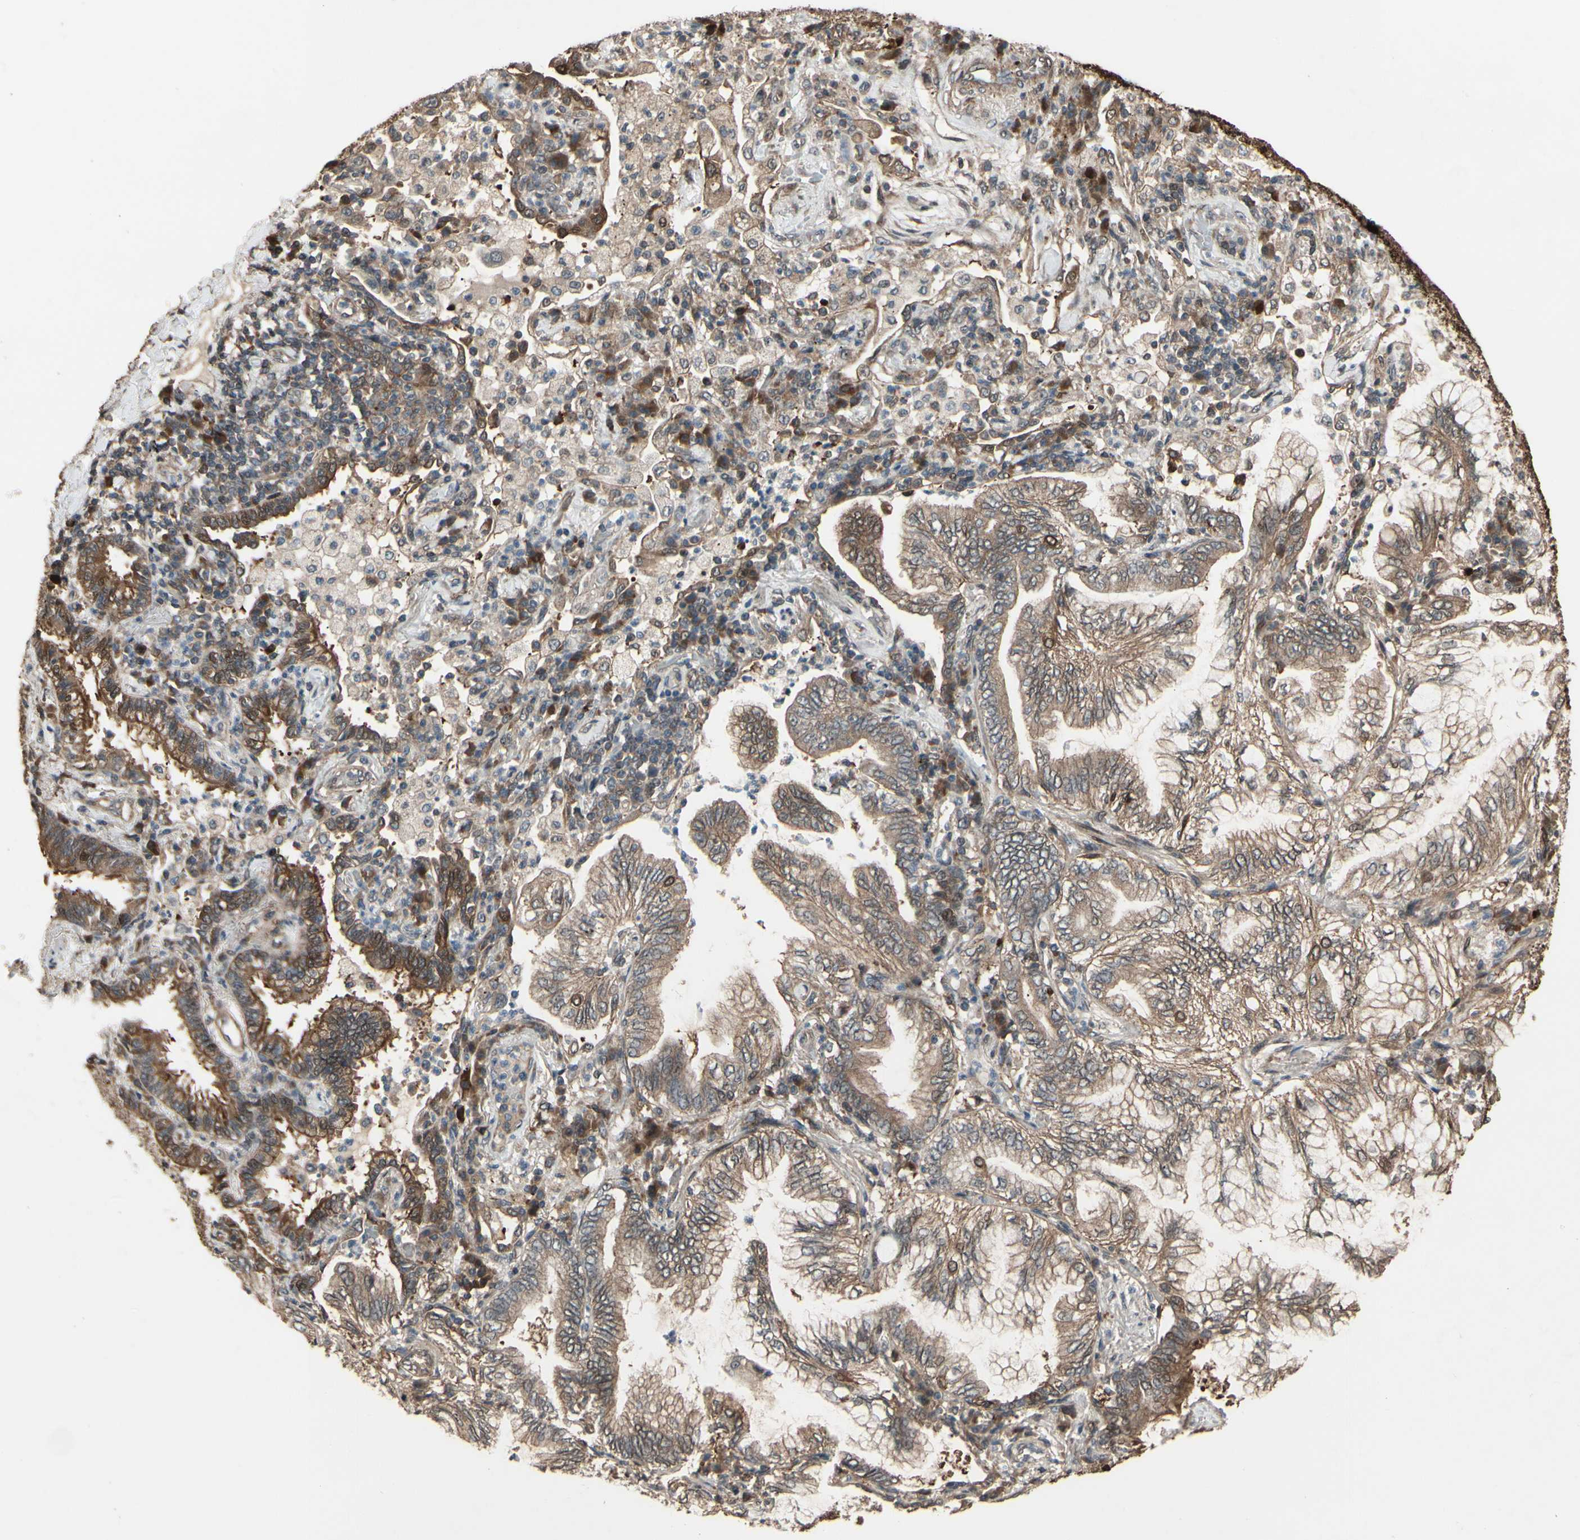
{"staining": {"intensity": "moderate", "quantity": "<25%", "location": "cytoplasmic/membranous"}, "tissue": "lung cancer", "cell_type": "Tumor cells", "image_type": "cancer", "snomed": [{"axis": "morphology", "description": "Normal tissue, NOS"}, {"axis": "morphology", "description": "Adenocarcinoma, NOS"}, {"axis": "topography", "description": "Bronchus"}, {"axis": "topography", "description": "Lung"}], "caption": "Adenocarcinoma (lung) tissue demonstrates moderate cytoplasmic/membranous expression in about <25% of tumor cells, visualized by immunohistochemistry. The protein of interest is shown in brown color, while the nuclei are stained blue.", "gene": "CSF1R", "patient": {"sex": "female", "age": 70}}